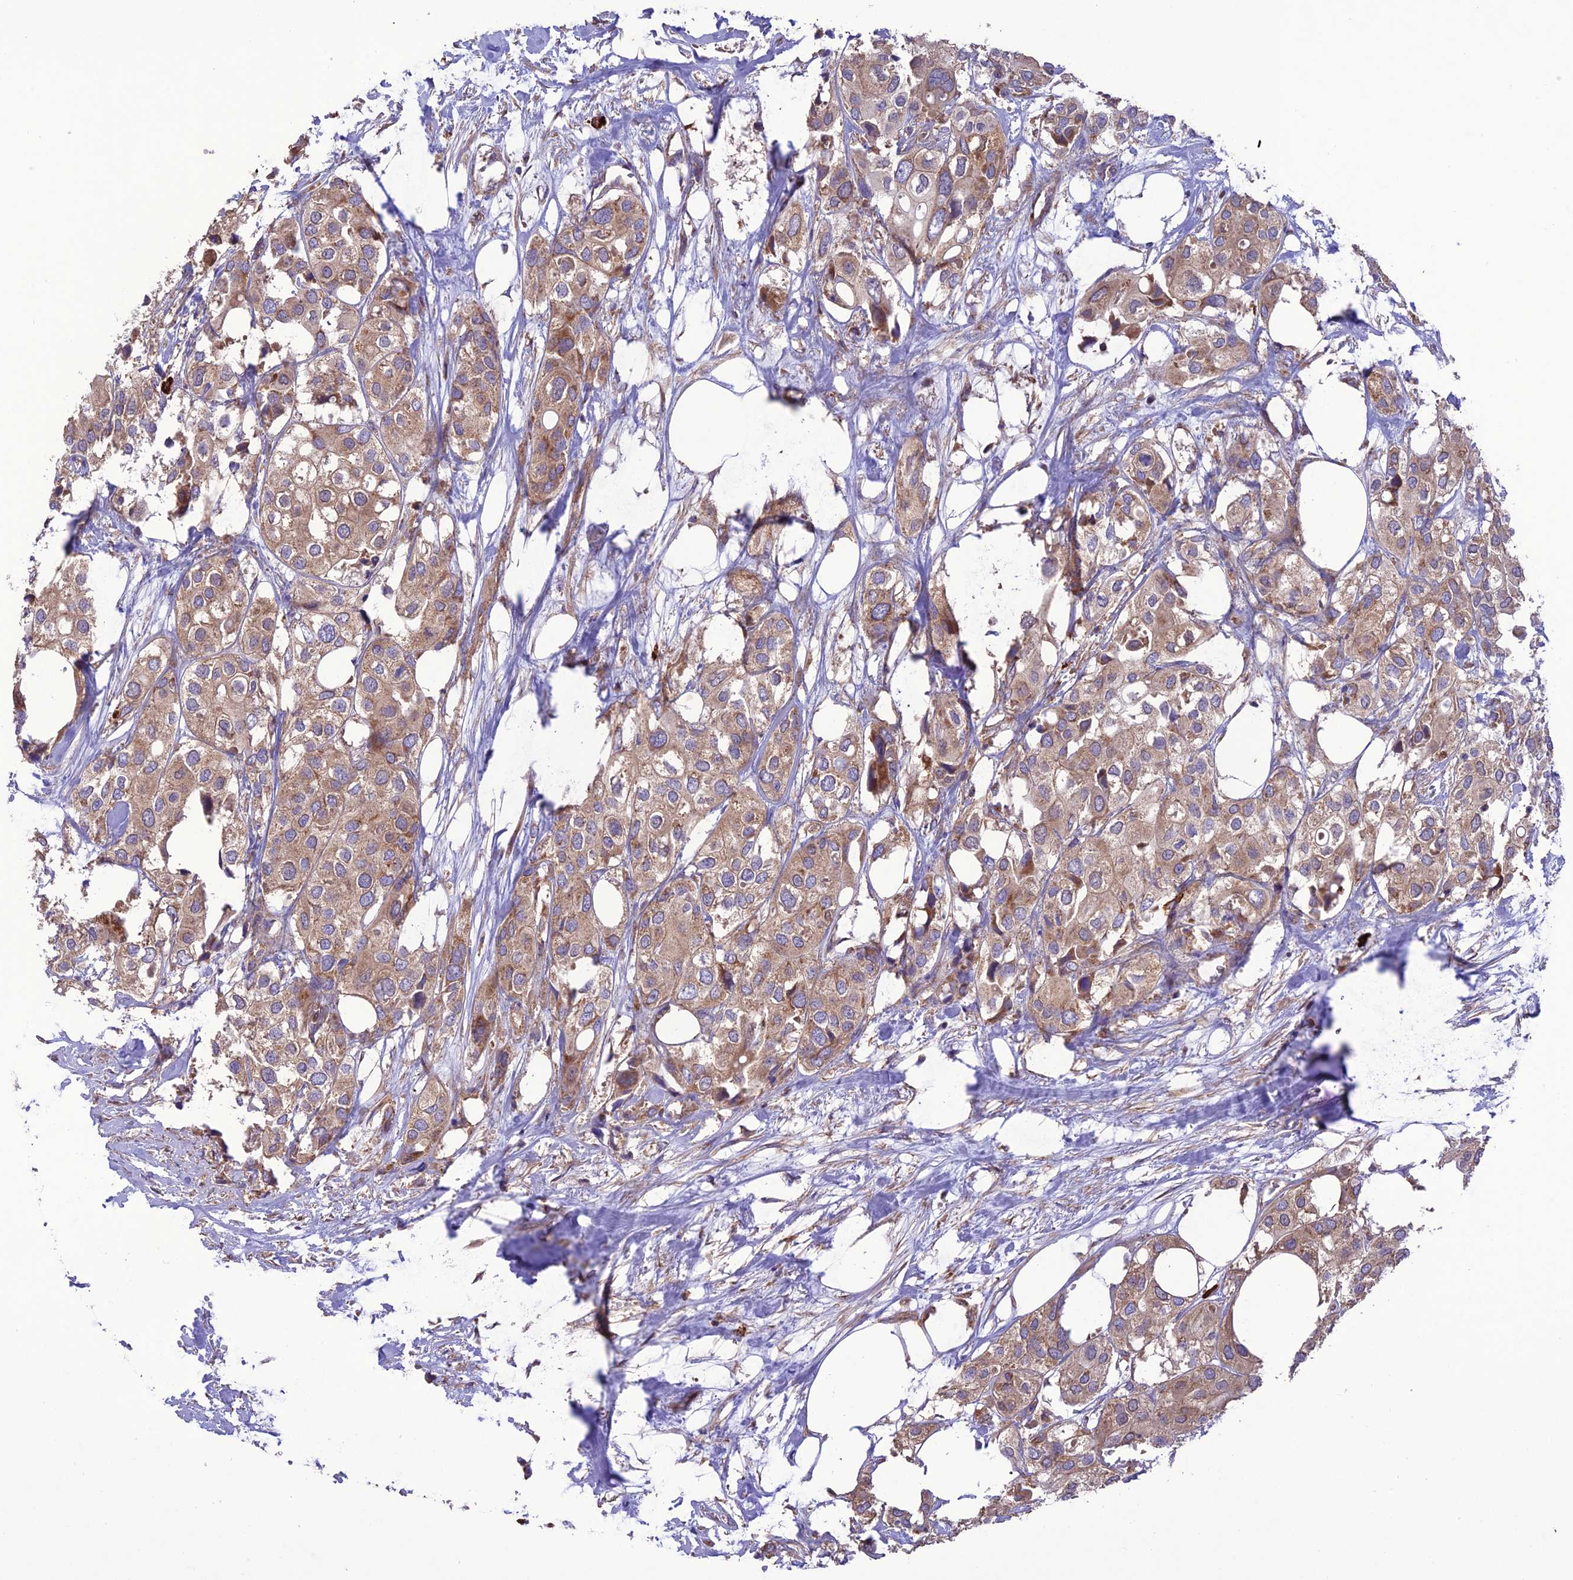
{"staining": {"intensity": "moderate", "quantity": ">75%", "location": "cytoplasmic/membranous"}, "tissue": "urothelial cancer", "cell_type": "Tumor cells", "image_type": "cancer", "snomed": [{"axis": "morphology", "description": "Urothelial carcinoma, High grade"}, {"axis": "topography", "description": "Urinary bladder"}], "caption": "Immunohistochemistry (IHC) image of neoplastic tissue: urothelial carcinoma (high-grade) stained using immunohistochemistry (IHC) exhibits medium levels of moderate protein expression localized specifically in the cytoplasmic/membranous of tumor cells, appearing as a cytoplasmic/membranous brown color.", "gene": "NDUFAF1", "patient": {"sex": "male", "age": 64}}